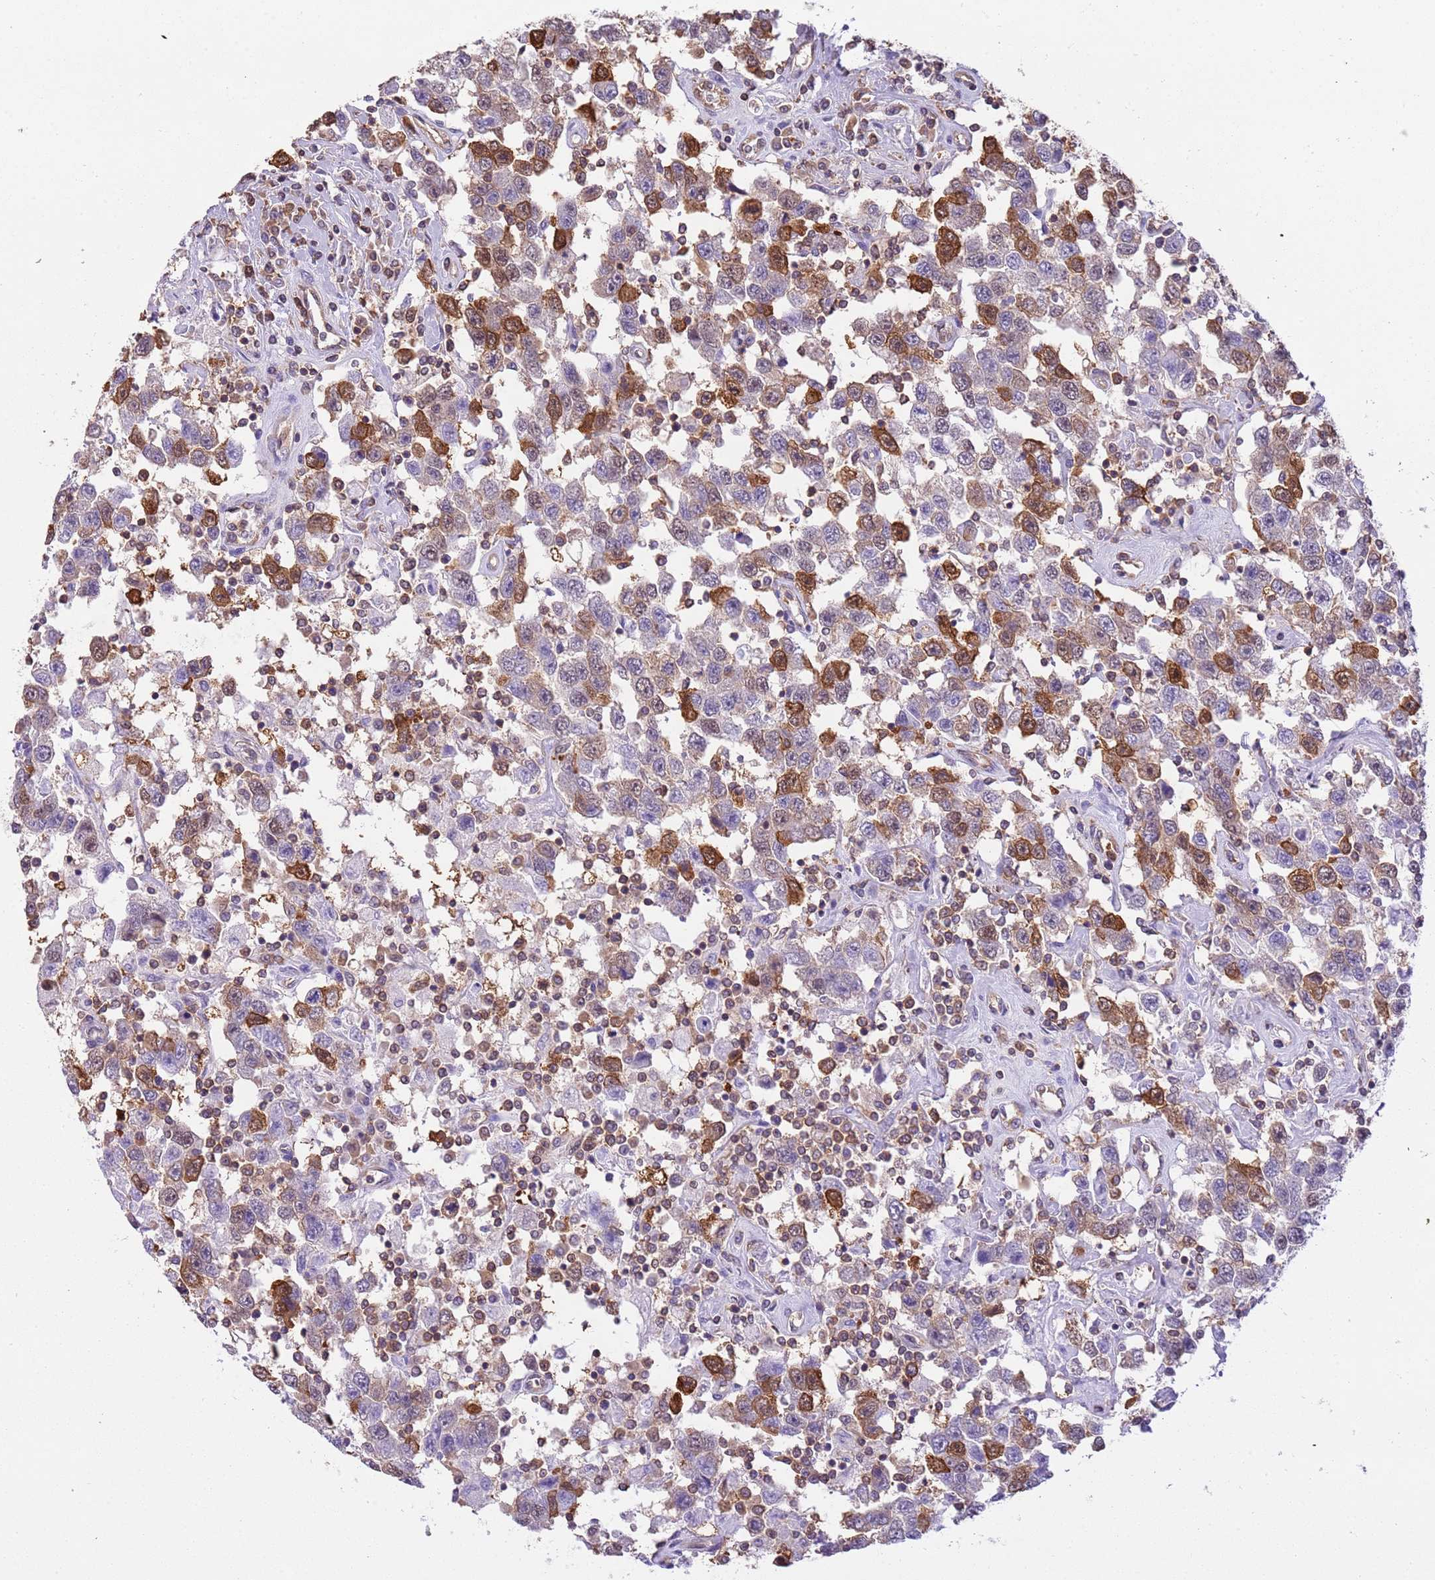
{"staining": {"intensity": "strong", "quantity": "<25%", "location": "cytoplasmic/membranous"}, "tissue": "testis cancer", "cell_type": "Tumor cells", "image_type": "cancer", "snomed": [{"axis": "morphology", "description": "Seminoma, NOS"}, {"axis": "topography", "description": "Testis"}], "caption": "High-magnification brightfield microscopy of seminoma (testis) stained with DAB (brown) and counterstained with hematoxylin (blue). tumor cells exhibit strong cytoplasmic/membranous positivity is present in about<25% of cells. (Stains: DAB in brown, nuclei in blue, Microscopy: brightfield microscopy at high magnification).", "gene": "STIP1", "patient": {"sex": "male", "age": 41}}